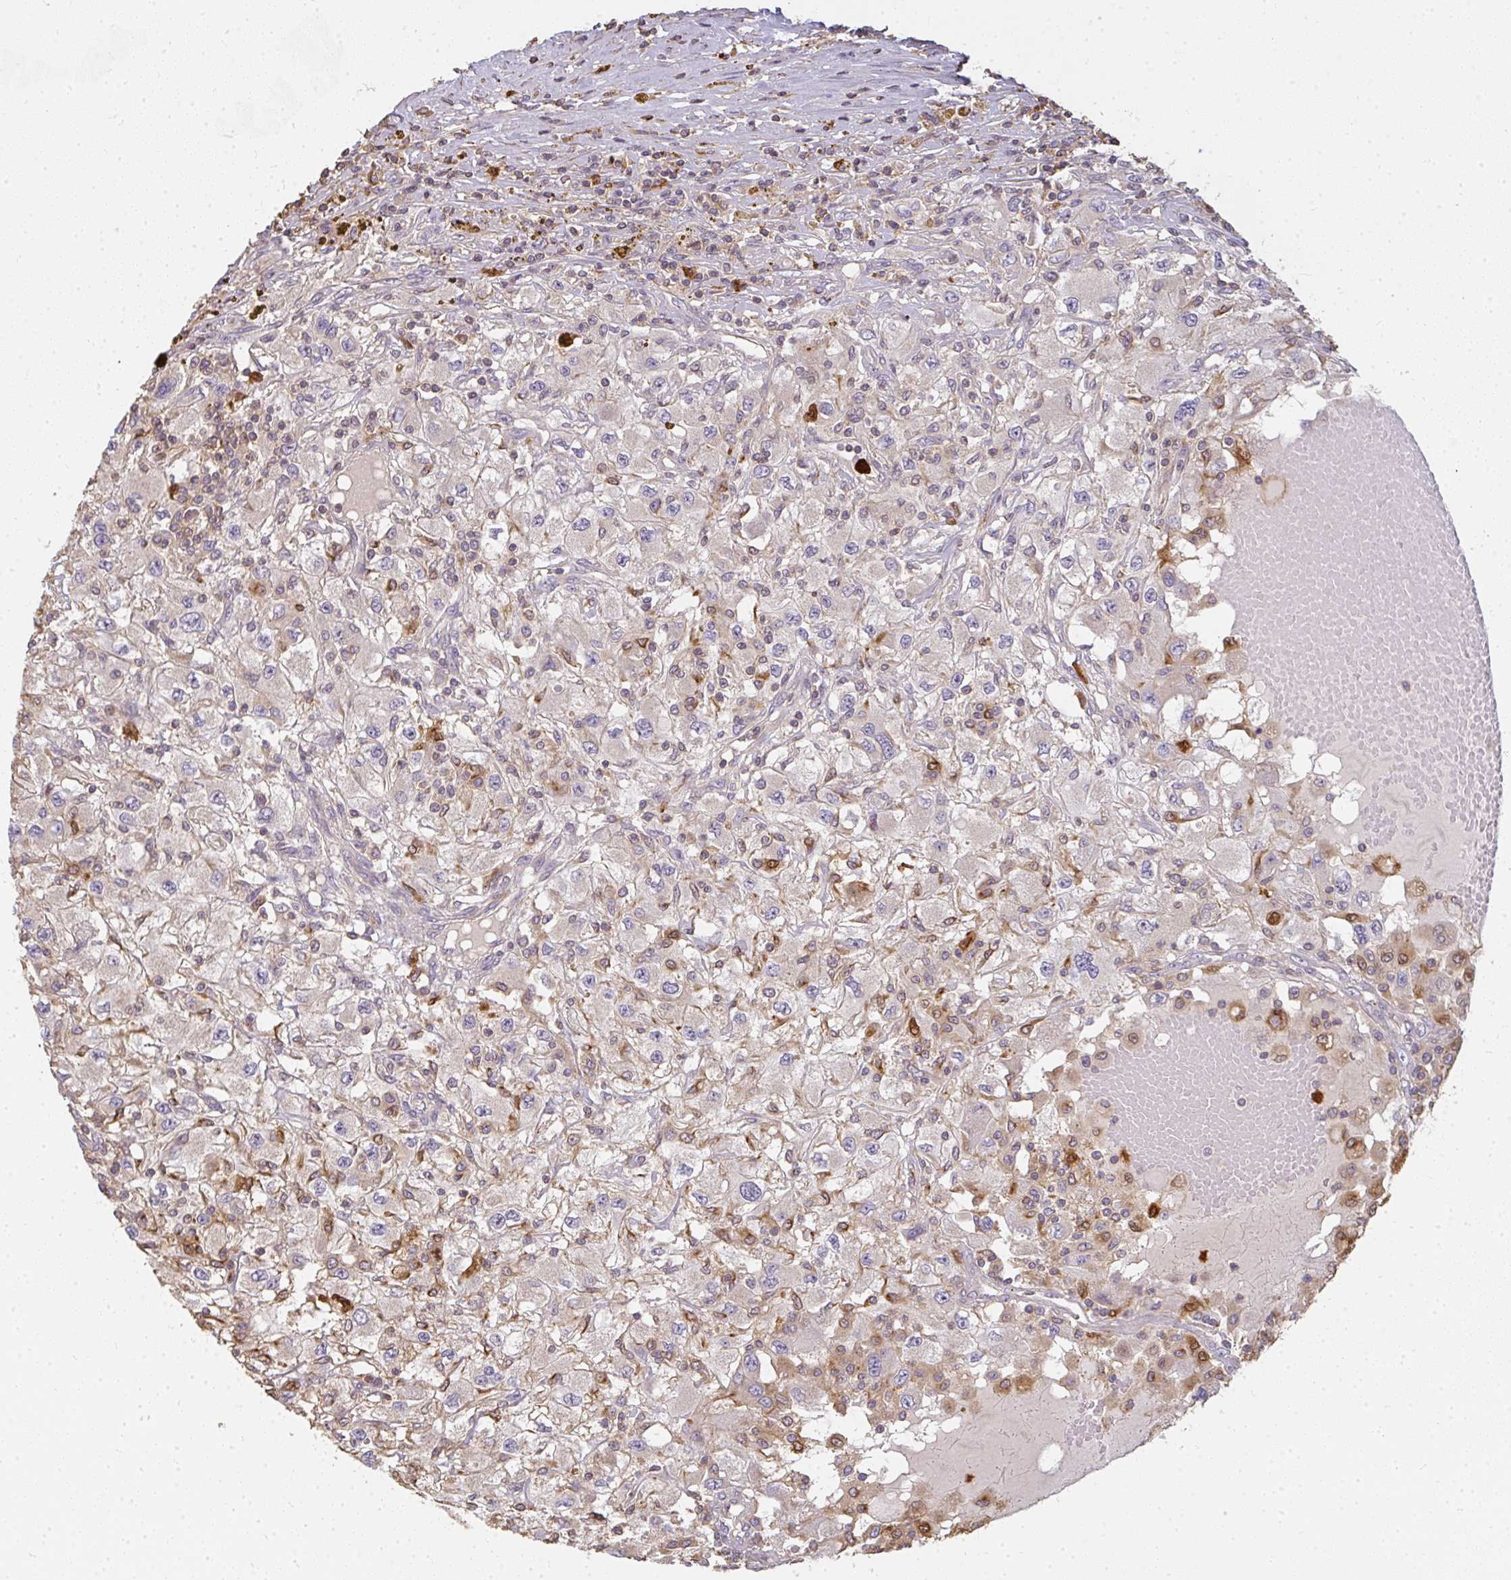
{"staining": {"intensity": "negative", "quantity": "none", "location": "none"}, "tissue": "renal cancer", "cell_type": "Tumor cells", "image_type": "cancer", "snomed": [{"axis": "morphology", "description": "Adenocarcinoma, NOS"}, {"axis": "topography", "description": "Kidney"}], "caption": "Adenocarcinoma (renal) was stained to show a protein in brown. There is no significant staining in tumor cells.", "gene": "CNTRL", "patient": {"sex": "female", "age": 67}}